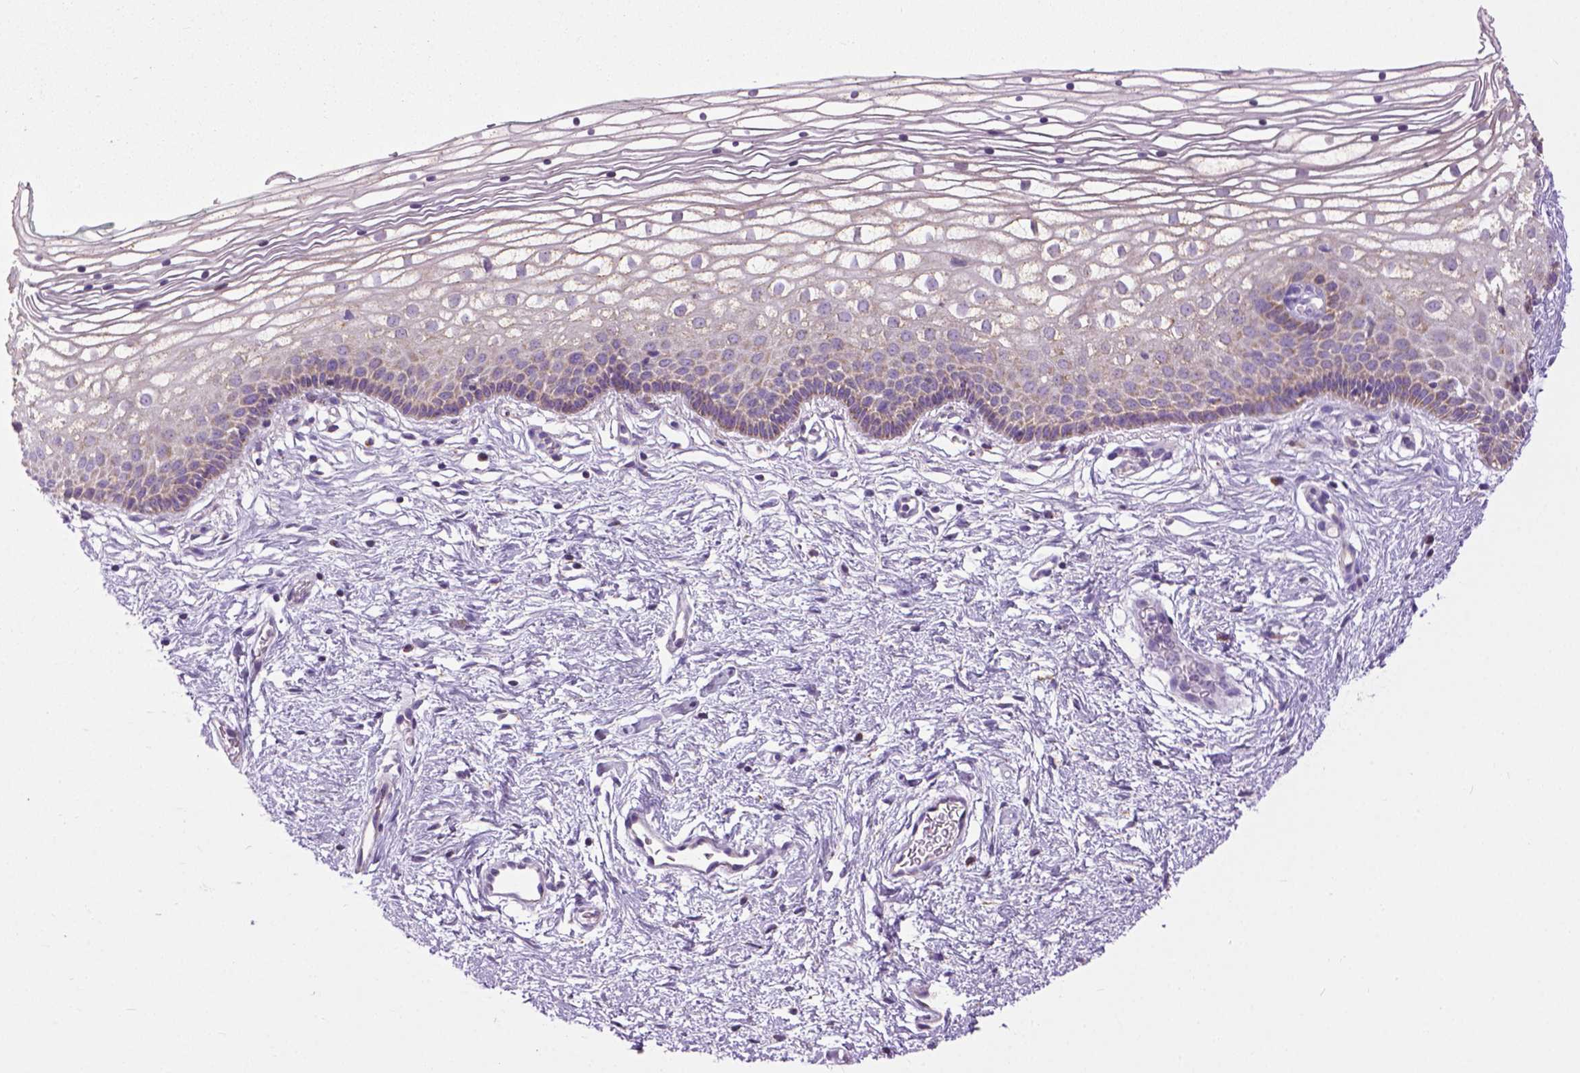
{"staining": {"intensity": "weak", "quantity": "25%-75%", "location": "cytoplasmic/membranous"}, "tissue": "vagina", "cell_type": "Squamous epithelial cells", "image_type": "normal", "snomed": [{"axis": "morphology", "description": "Normal tissue, NOS"}, {"axis": "topography", "description": "Vagina"}], "caption": "Vagina stained with immunohistochemistry (IHC) demonstrates weak cytoplasmic/membranous expression in approximately 25%-75% of squamous epithelial cells. (DAB (3,3'-diaminobenzidine) IHC with brightfield microscopy, high magnification).", "gene": "VDAC1", "patient": {"sex": "female", "age": 36}}